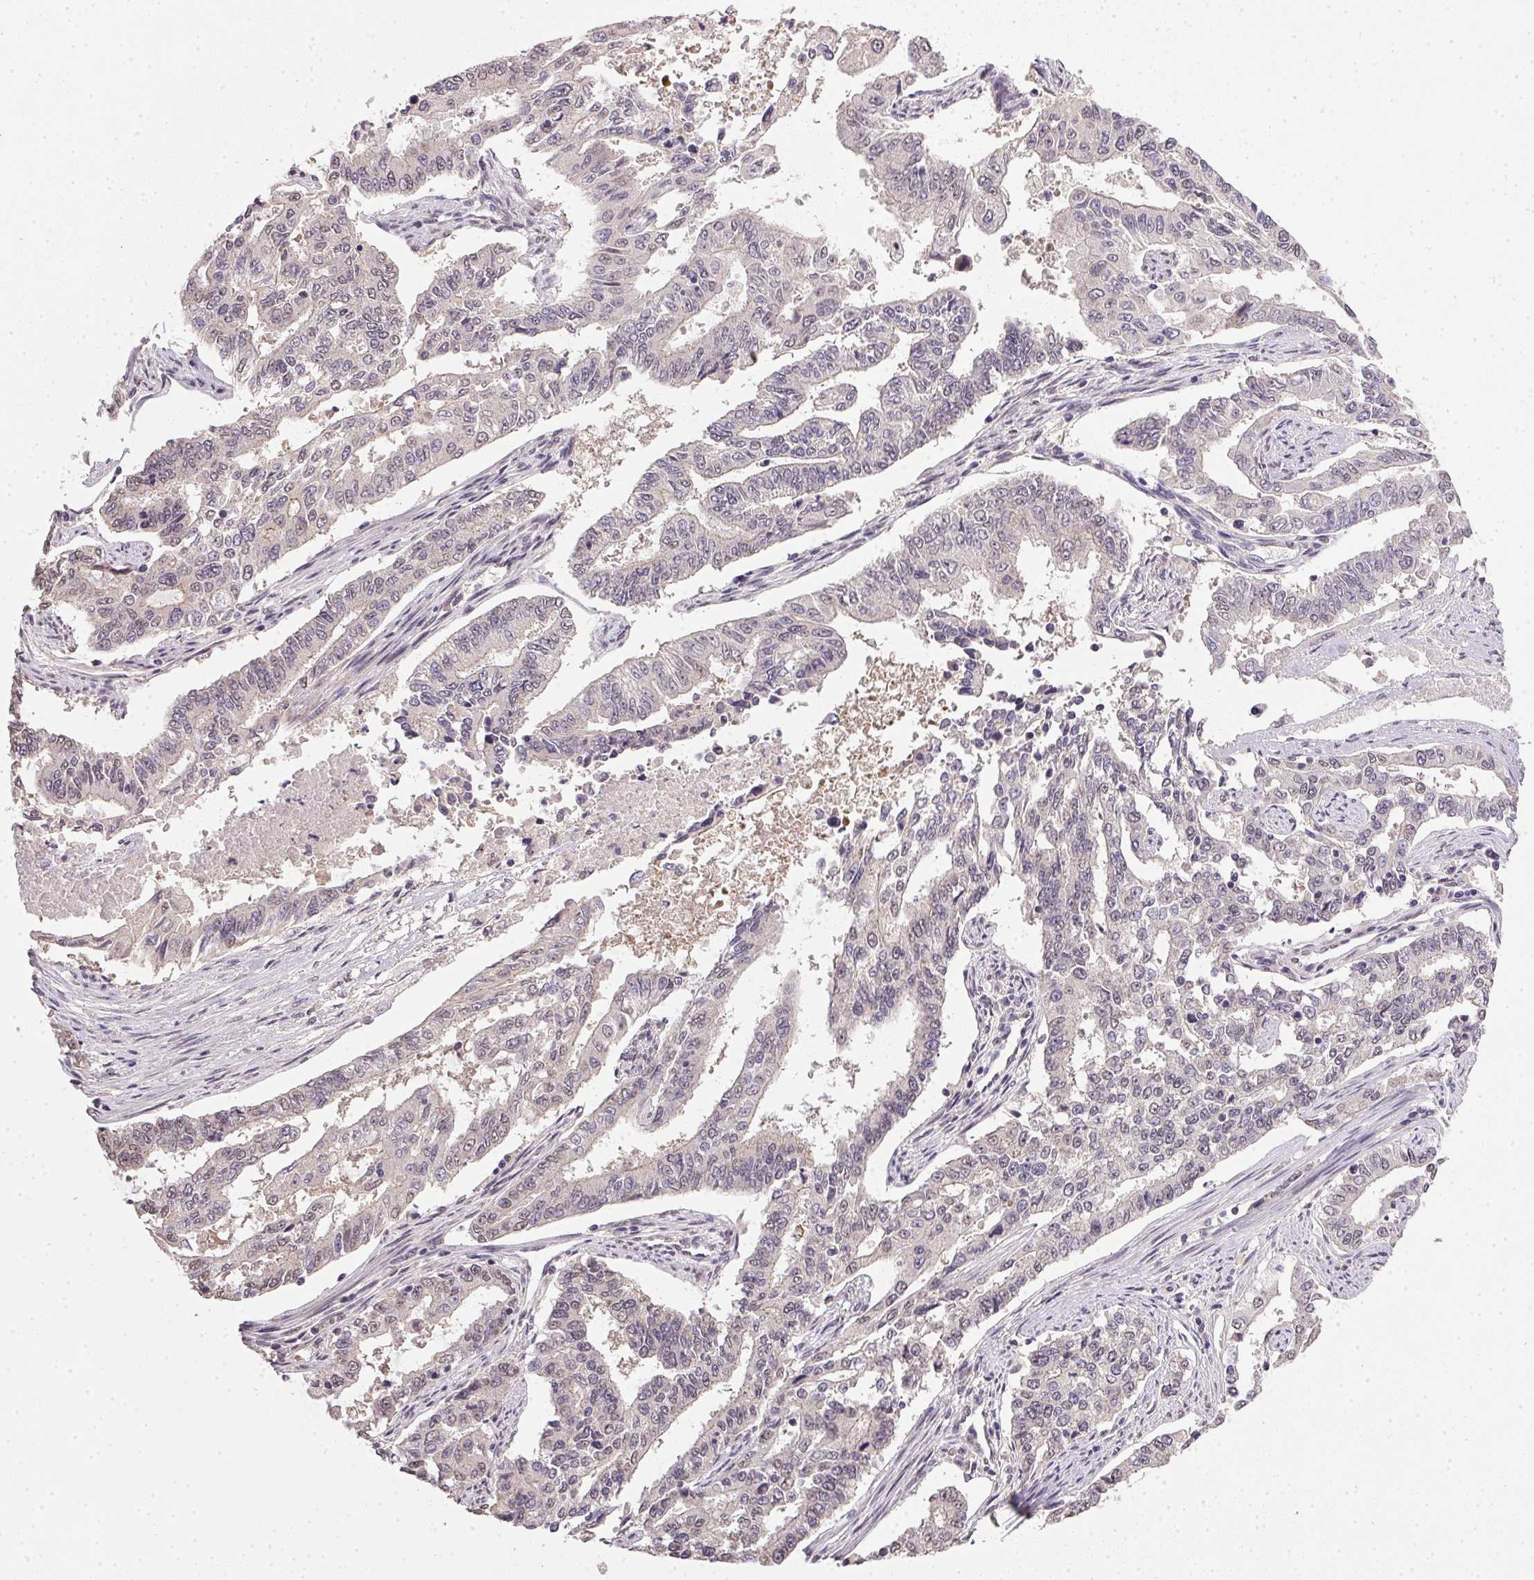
{"staining": {"intensity": "negative", "quantity": "none", "location": "none"}, "tissue": "endometrial cancer", "cell_type": "Tumor cells", "image_type": "cancer", "snomed": [{"axis": "morphology", "description": "Adenocarcinoma, NOS"}, {"axis": "topography", "description": "Uterus"}], "caption": "Tumor cells show no significant protein expression in endometrial cancer.", "gene": "PPP4R4", "patient": {"sex": "female", "age": 59}}